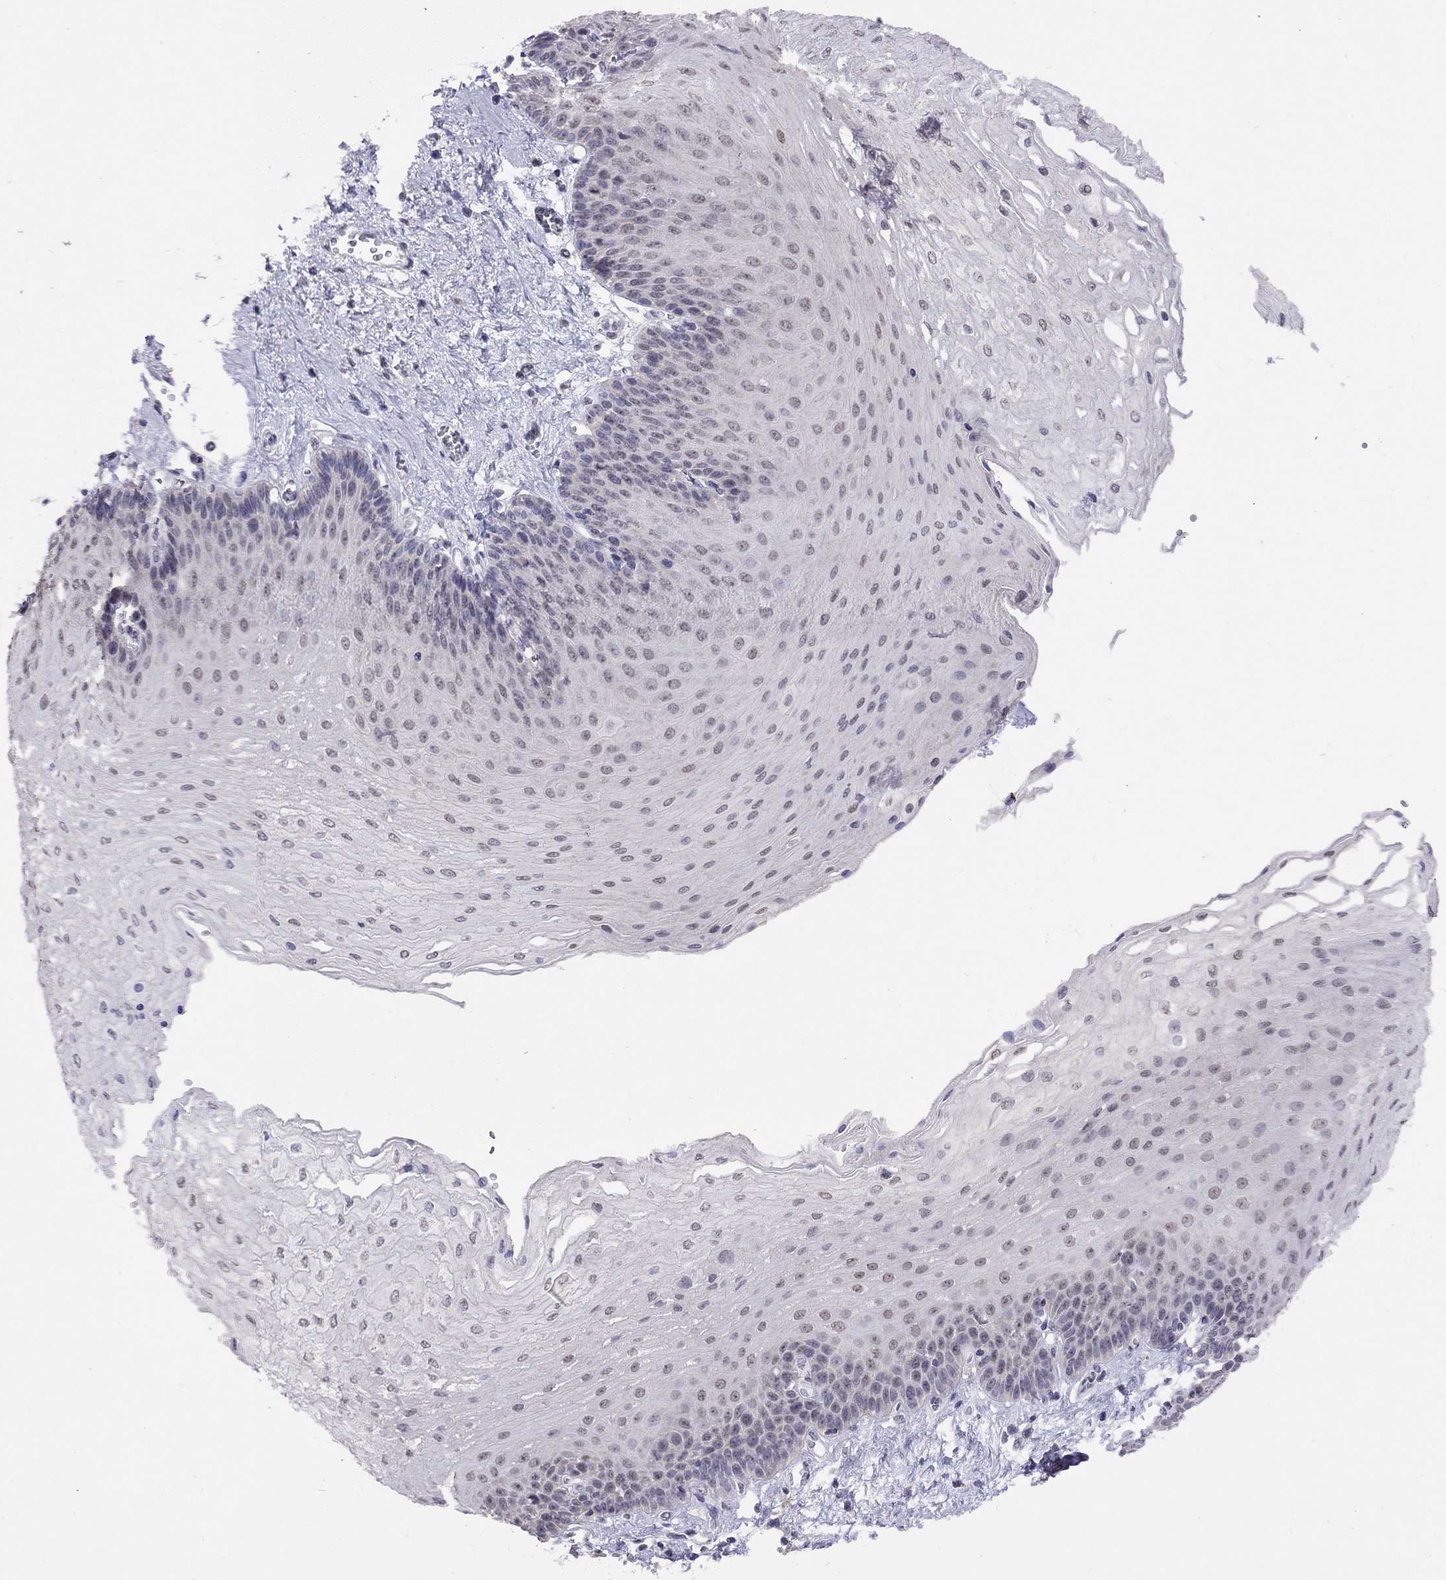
{"staining": {"intensity": "weak", "quantity": "<25%", "location": "nuclear"}, "tissue": "esophagus", "cell_type": "Squamous epithelial cells", "image_type": "normal", "snomed": [{"axis": "morphology", "description": "Normal tissue, NOS"}, {"axis": "topography", "description": "Esophagus"}], "caption": "IHC micrograph of benign esophagus stained for a protein (brown), which demonstrates no staining in squamous epithelial cells. Brightfield microscopy of immunohistochemistry stained with DAB (3,3'-diaminobenzidine) (brown) and hematoxylin (blue), captured at high magnification.", "gene": "HES5", "patient": {"sex": "female", "age": 62}}